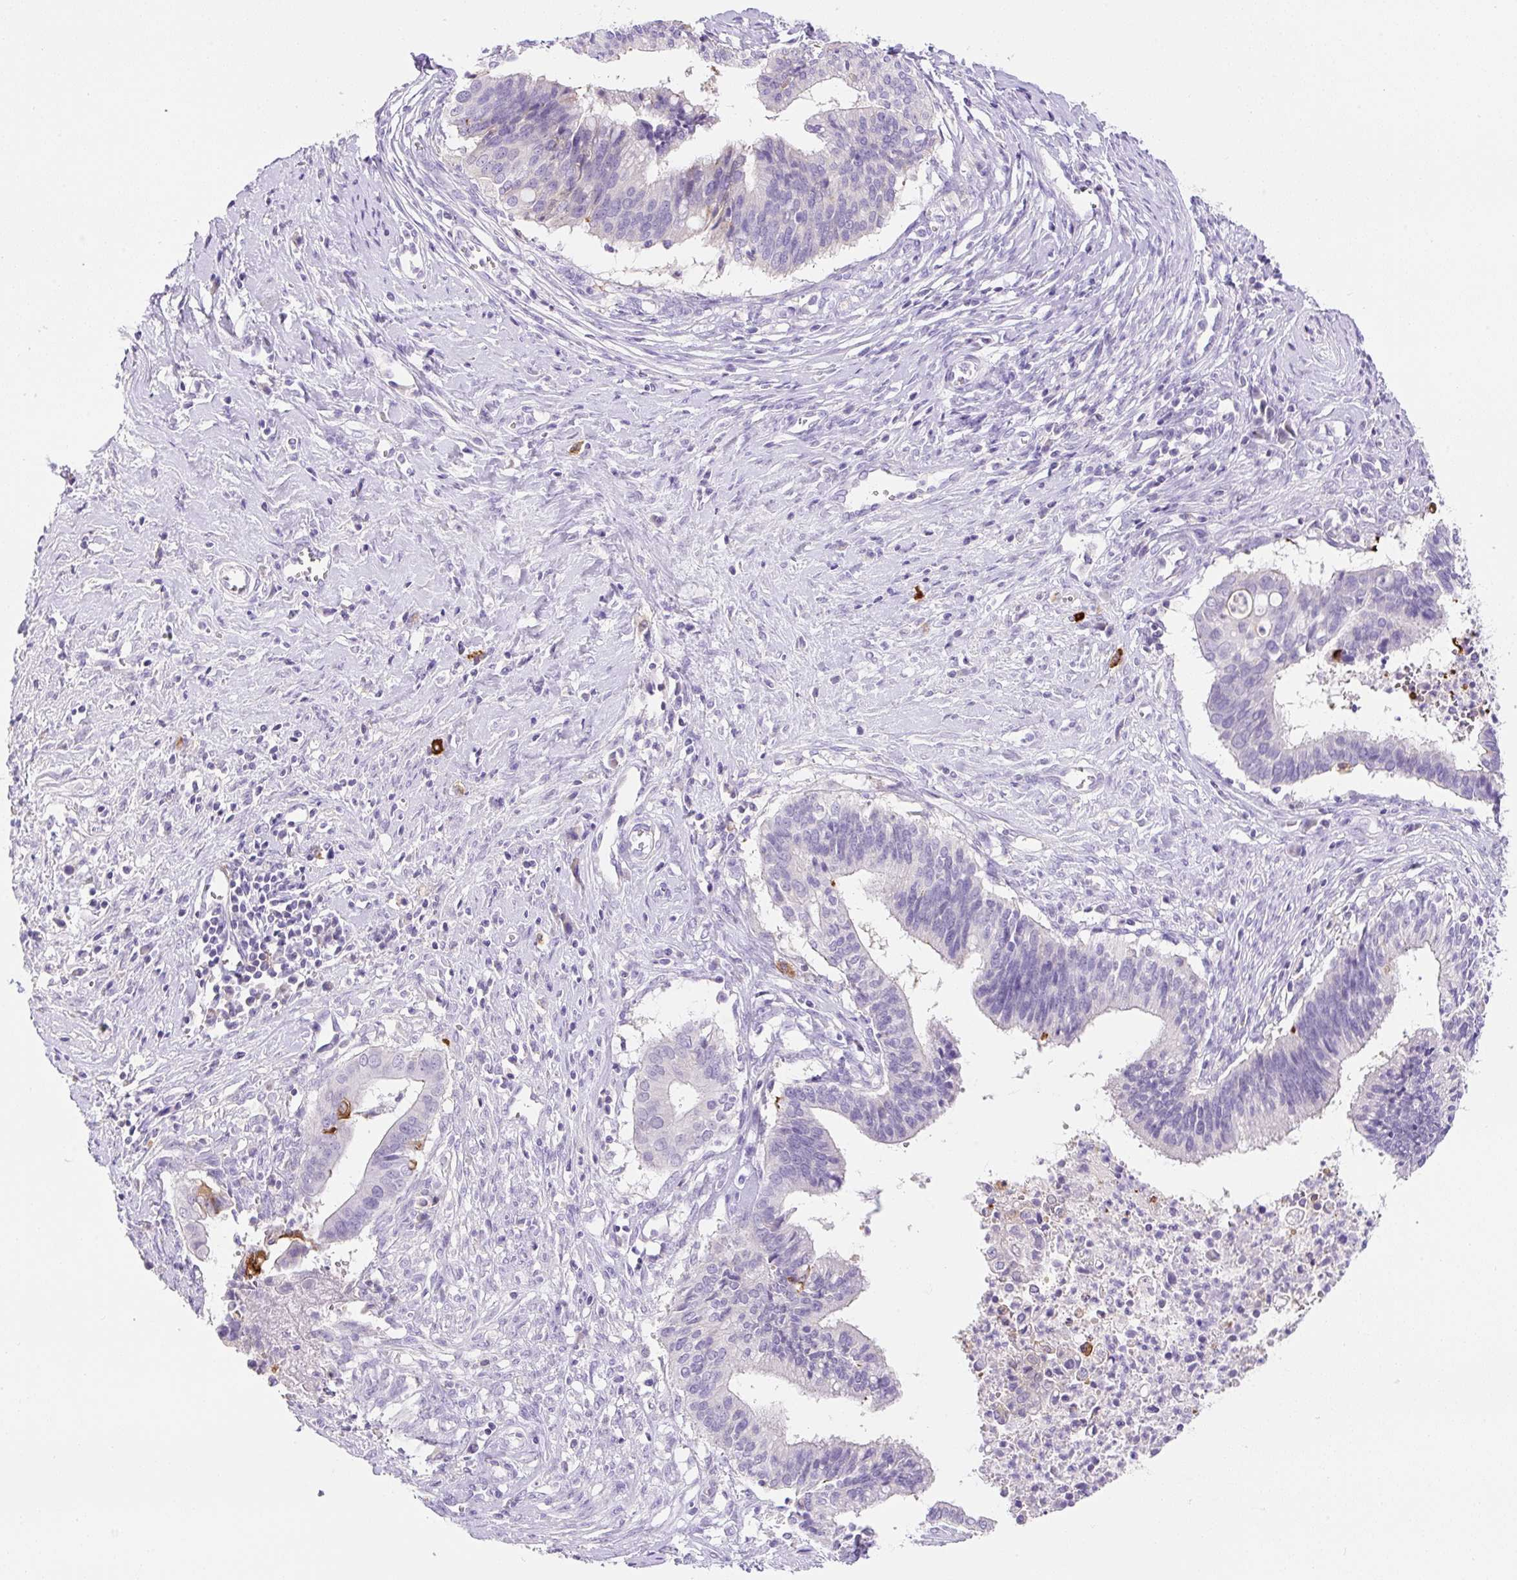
{"staining": {"intensity": "negative", "quantity": "none", "location": "none"}, "tissue": "cervical cancer", "cell_type": "Tumor cells", "image_type": "cancer", "snomed": [{"axis": "morphology", "description": "Adenocarcinoma, NOS"}, {"axis": "topography", "description": "Cervix"}], "caption": "Immunohistochemistry image of neoplastic tissue: human adenocarcinoma (cervical) stained with DAB exhibits no significant protein positivity in tumor cells.", "gene": "NDST3", "patient": {"sex": "female", "age": 44}}